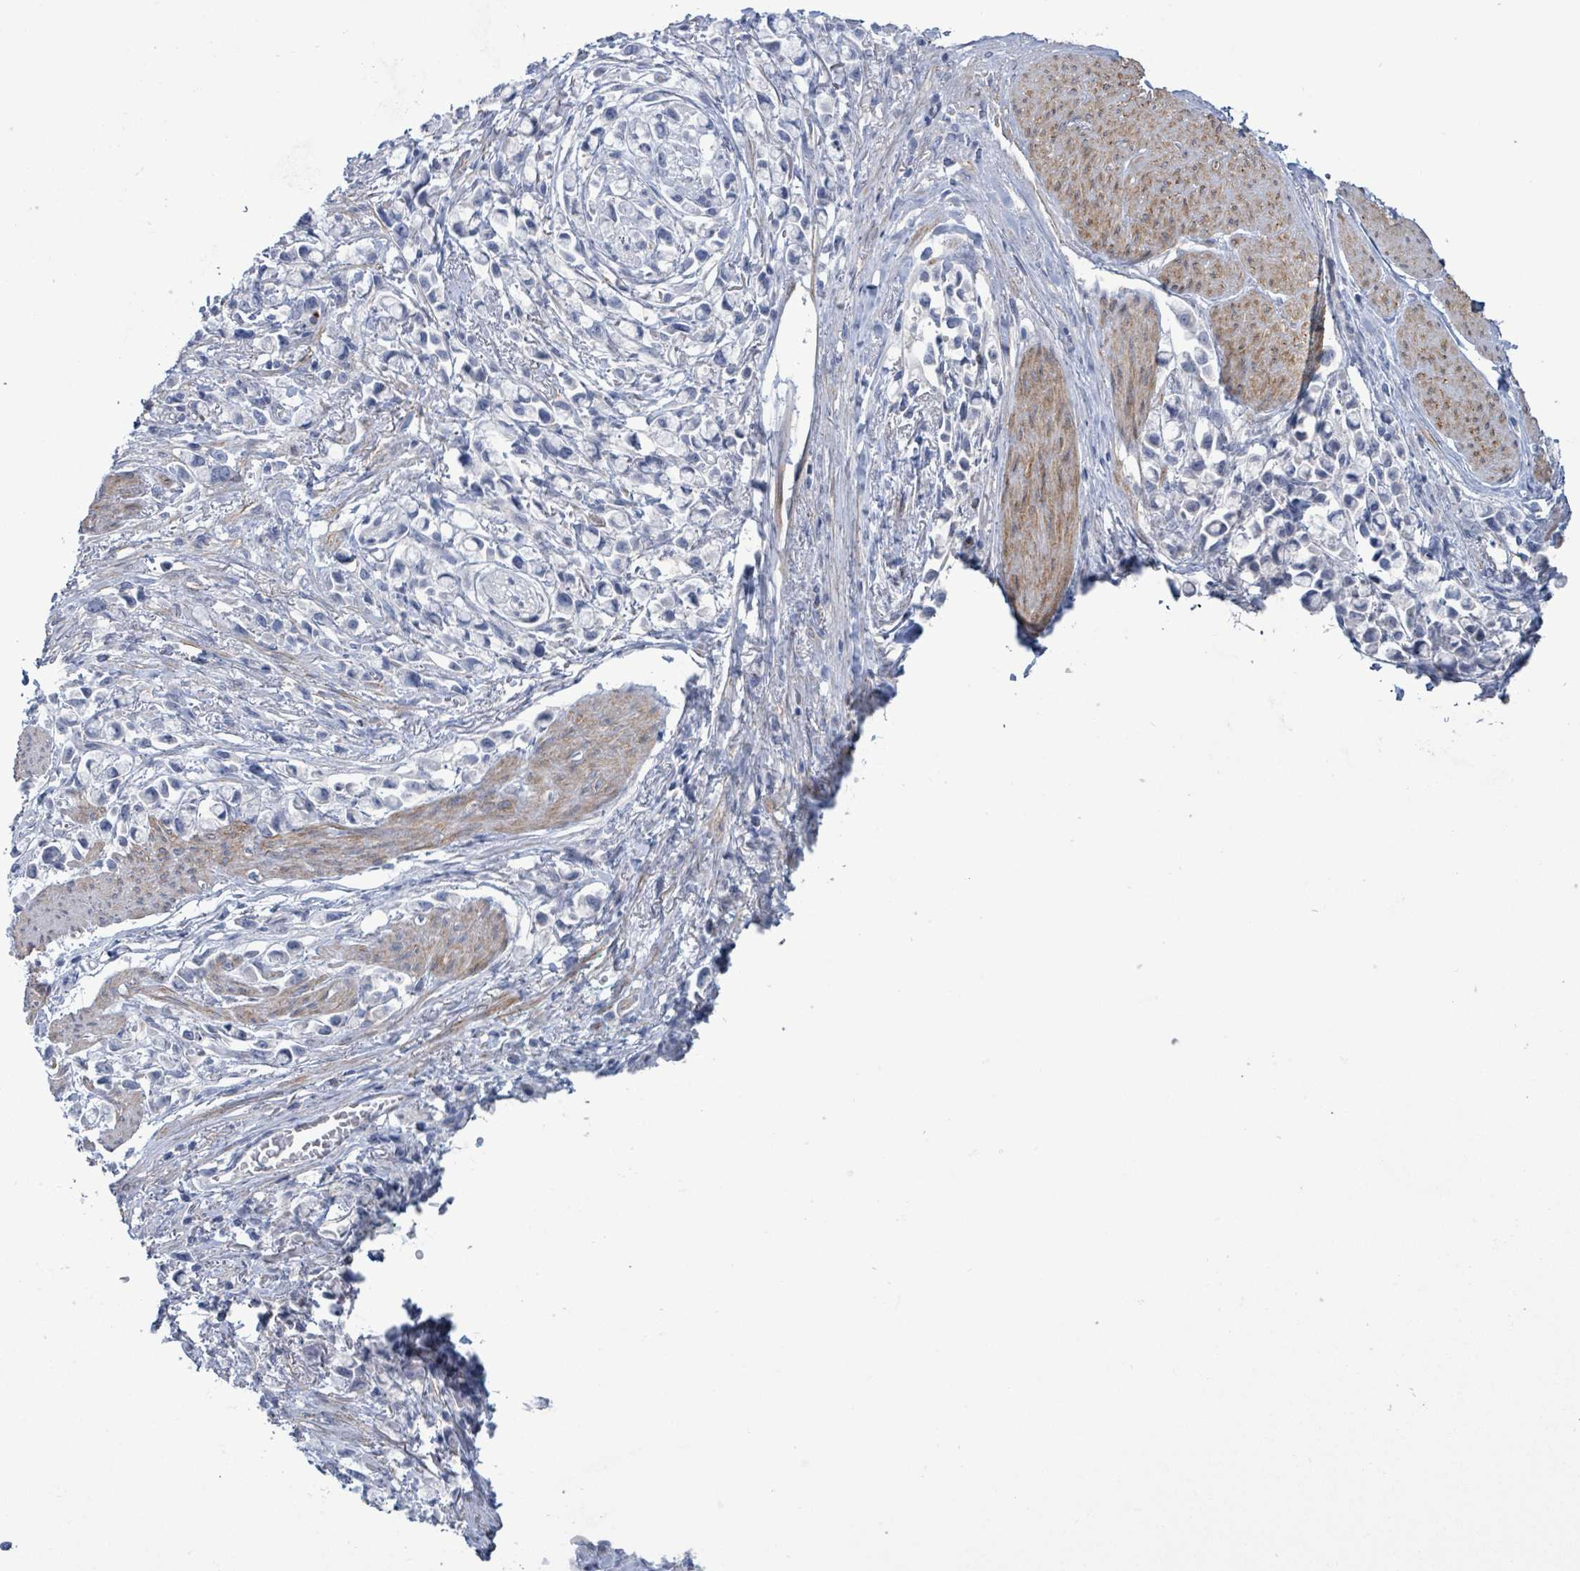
{"staining": {"intensity": "negative", "quantity": "none", "location": "none"}, "tissue": "stomach cancer", "cell_type": "Tumor cells", "image_type": "cancer", "snomed": [{"axis": "morphology", "description": "Adenocarcinoma, NOS"}, {"axis": "topography", "description": "Stomach"}], "caption": "High magnification brightfield microscopy of adenocarcinoma (stomach) stained with DAB (3,3'-diaminobenzidine) (brown) and counterstained with hematoxylin (blue): tumor cells show no significant staining.", "gene": "PKLR", "patient": {"sex": "female", "age": 81}}